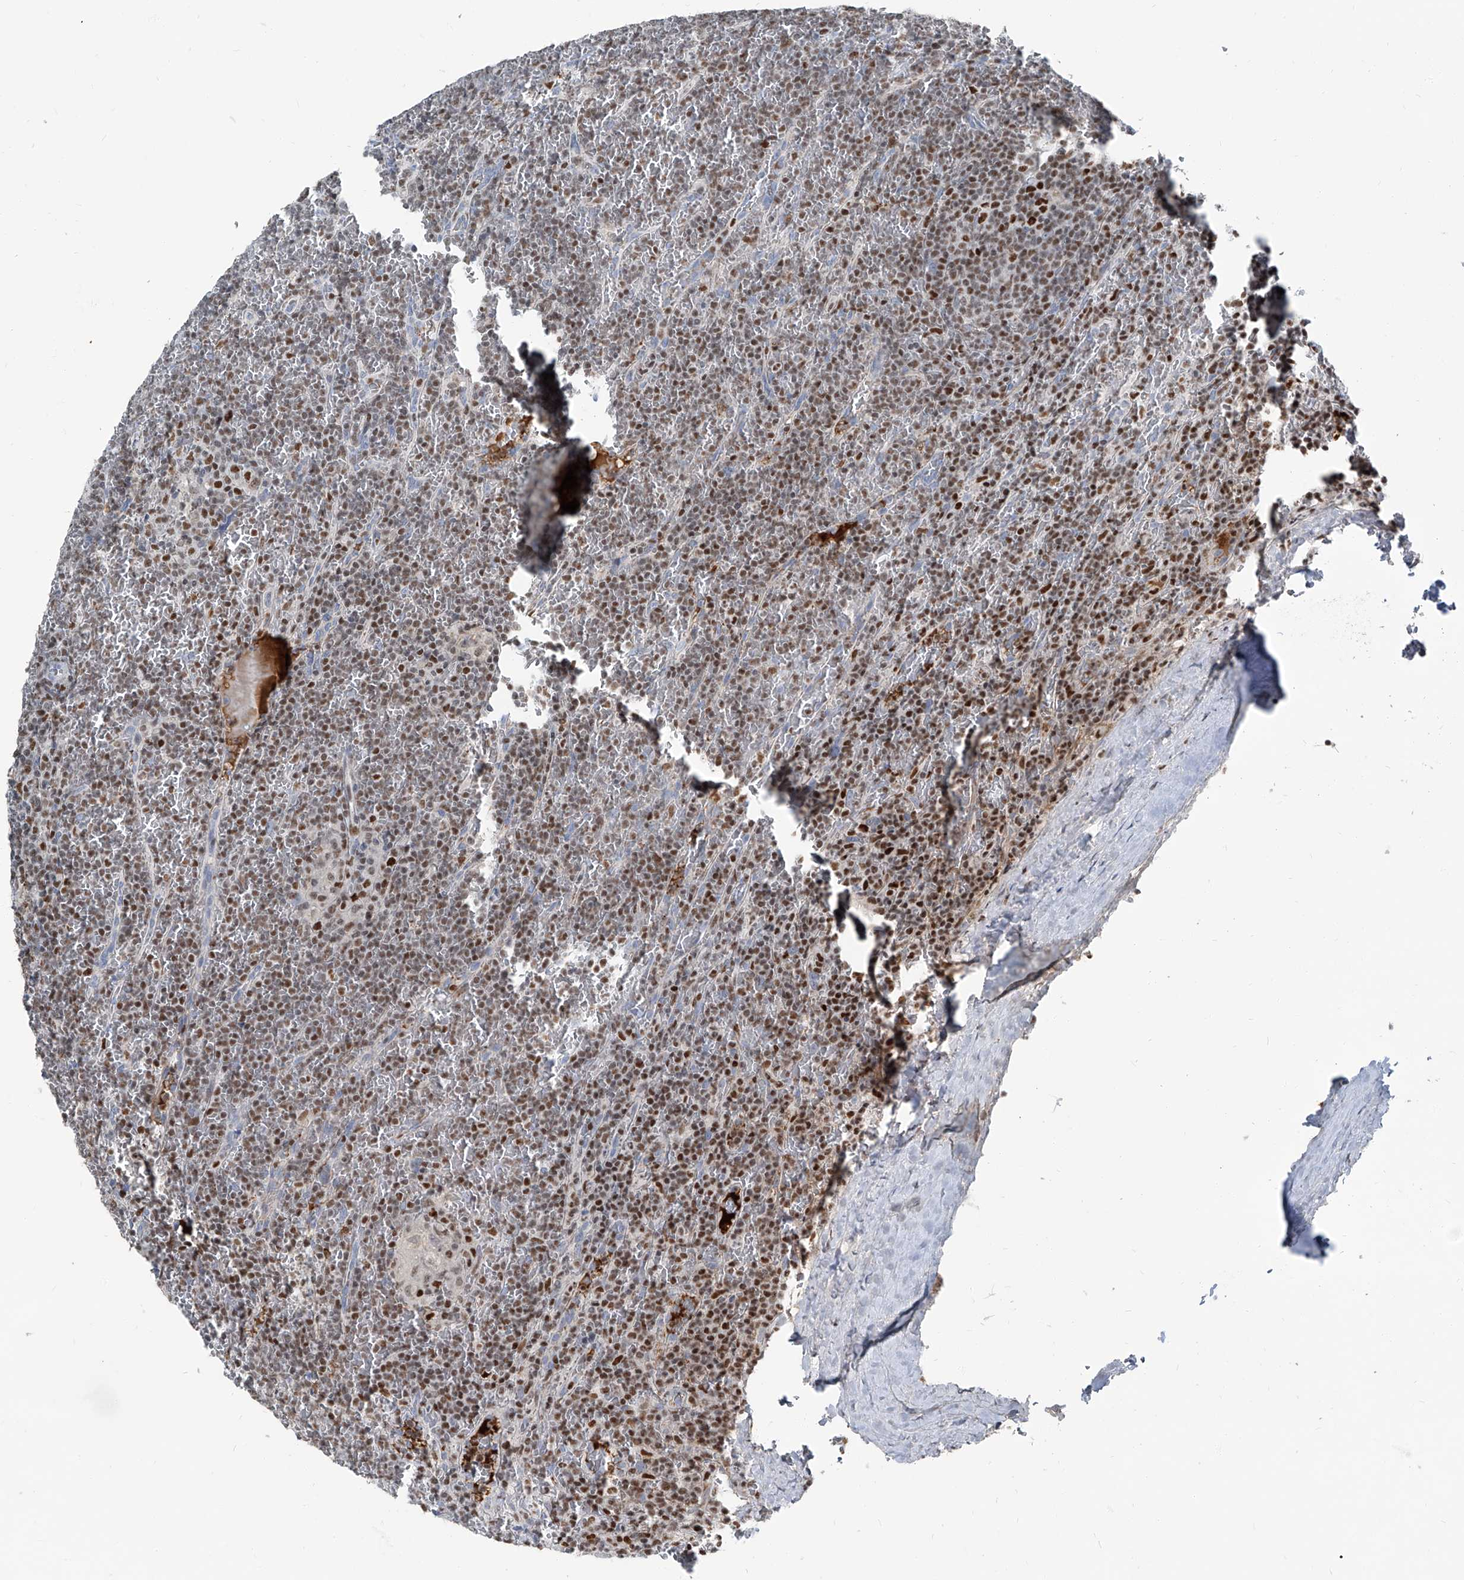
{"staining": {"intensity": "moderate", "quantity": "25%-75%", "location": "nuclear"}, "tissue": "lymphoma", "cell_type": "Tumor cells", "image_type": "cancer", "snomed": [{"axis": "morphology", "description": "Malignant lymphoma, non-Hodgkin's type, Low grade"}, {"axis": "topography", "description": "Spleen"}], "caption": "The photomicrograph demonstrates staining of lymphoma, revealing moderate nuclear protein expression (brown color) within tumor cells. The staining was performed using DAB to visualize the protein expression in brown, while the nuclei were stained in blue with hematoxylin (Magnification: 20x).", "gene": "HOXA3", "patient": {"sex": "female", "age": 19}}